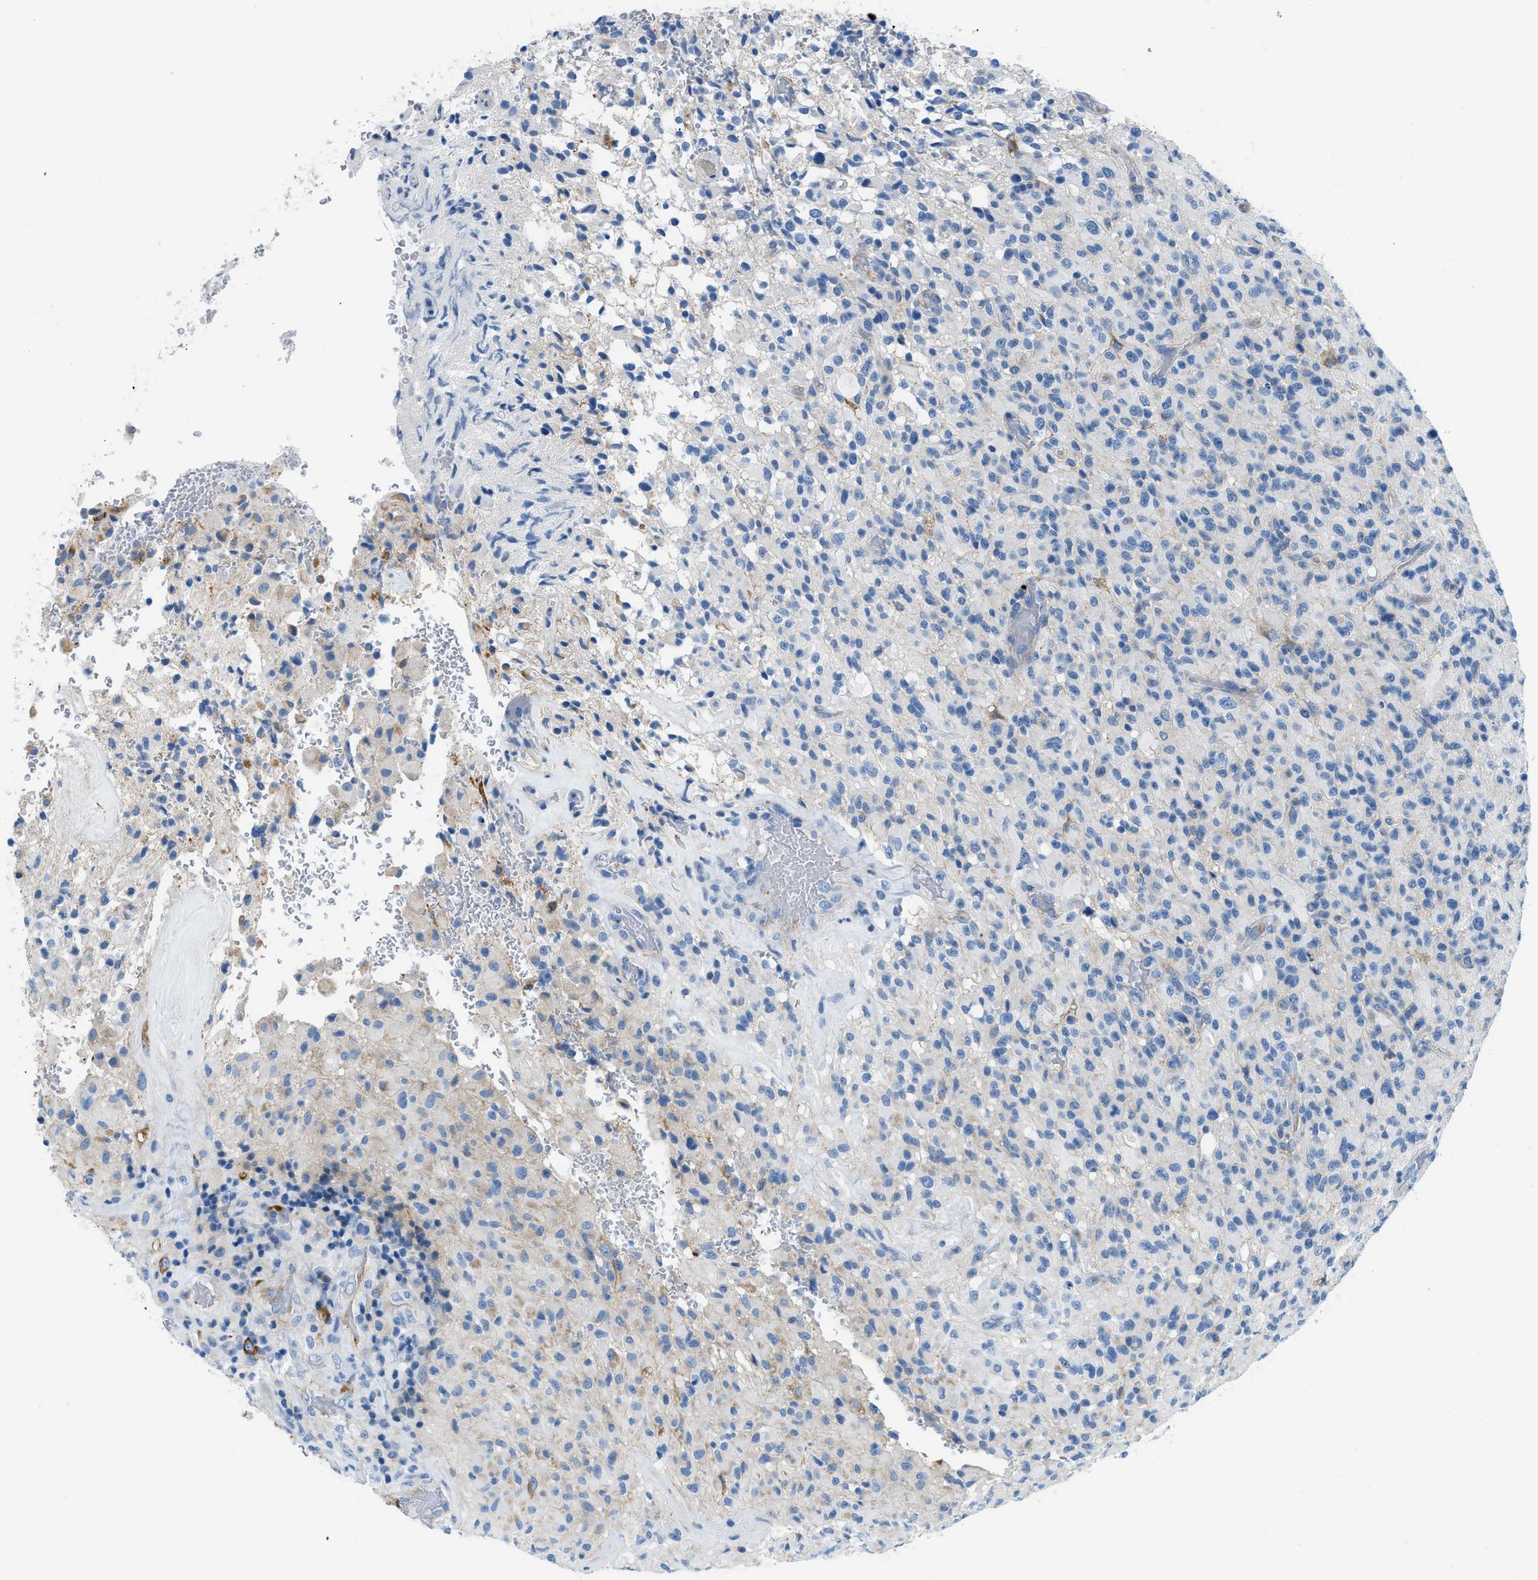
{"staining": {"intensity": "negative", "quantity": "none", "location": "none"}, "tissue": "glioma", "cell_type": "Tumor cells", "image_type": "cancer", "snomed": [{"axis": "morphology", "description": "Glioma, malignant, High grade"}, {"axis": "topography", "description": "Brain"}], "caption": "High-grade glioma (malignant) stained for a protein using immunohistochemistry (IHC) demonstrates no expression tumor cells.", "gene": "COL15A1", "patient": {"sex": "male", "age": 71}}